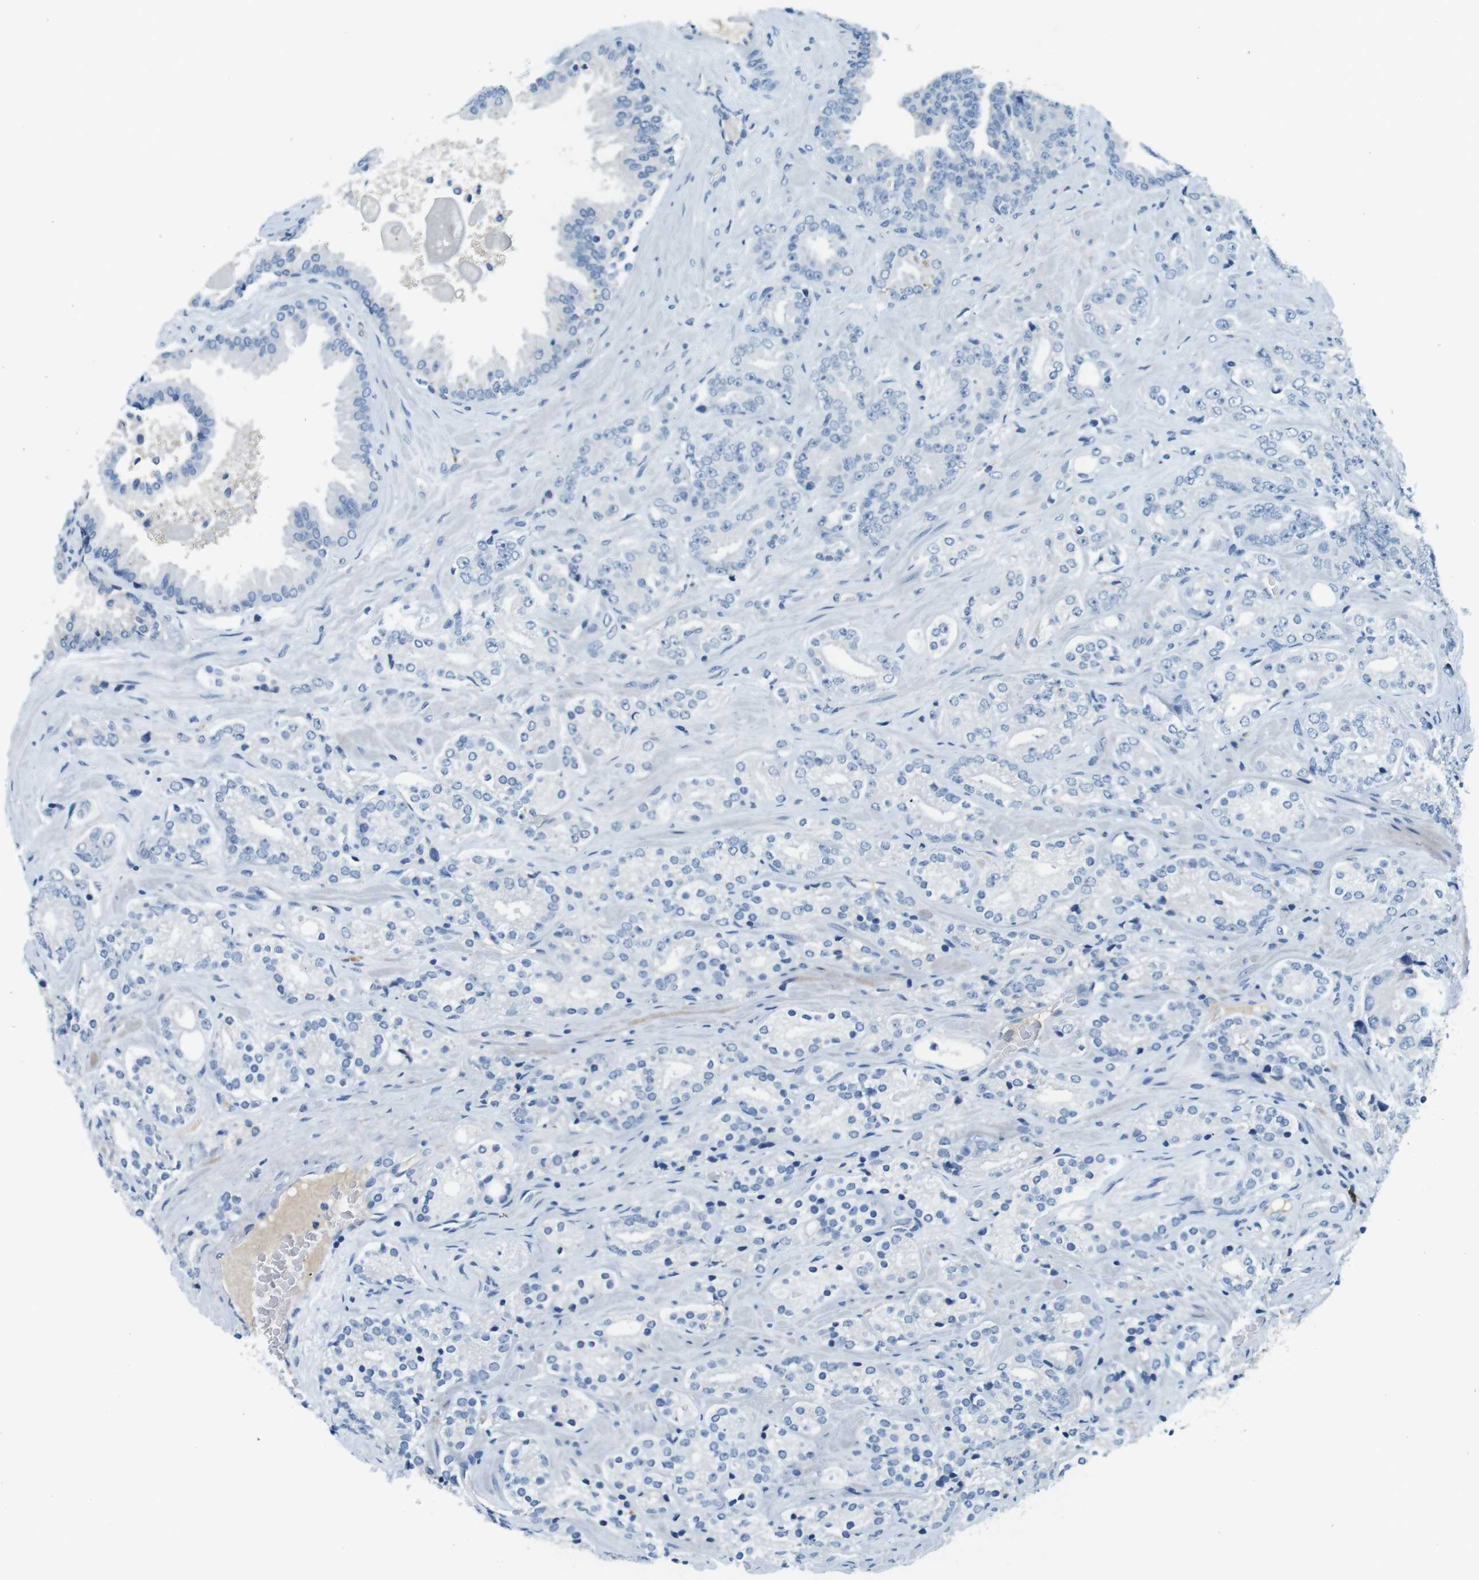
{"staining": {"intensity": "negative", "quantity": "none", "location": "none"}, "tissue": "prostate cancer", "cell_type": "Tumor cells", "image_type": "cancer", "snomed": [{"axis": "morphology", "description": "Adenocarcinoma, High grade"}, {"axis": "topography", "description": "Prostate"}], "caption": "Immunohistochemical staining of human adenocarcinoma (high-grade) (prostate) exhibits no significant staining in tumor cells.", "gene": "IGHD", "patient": {"sex": "male", "age": 71}}